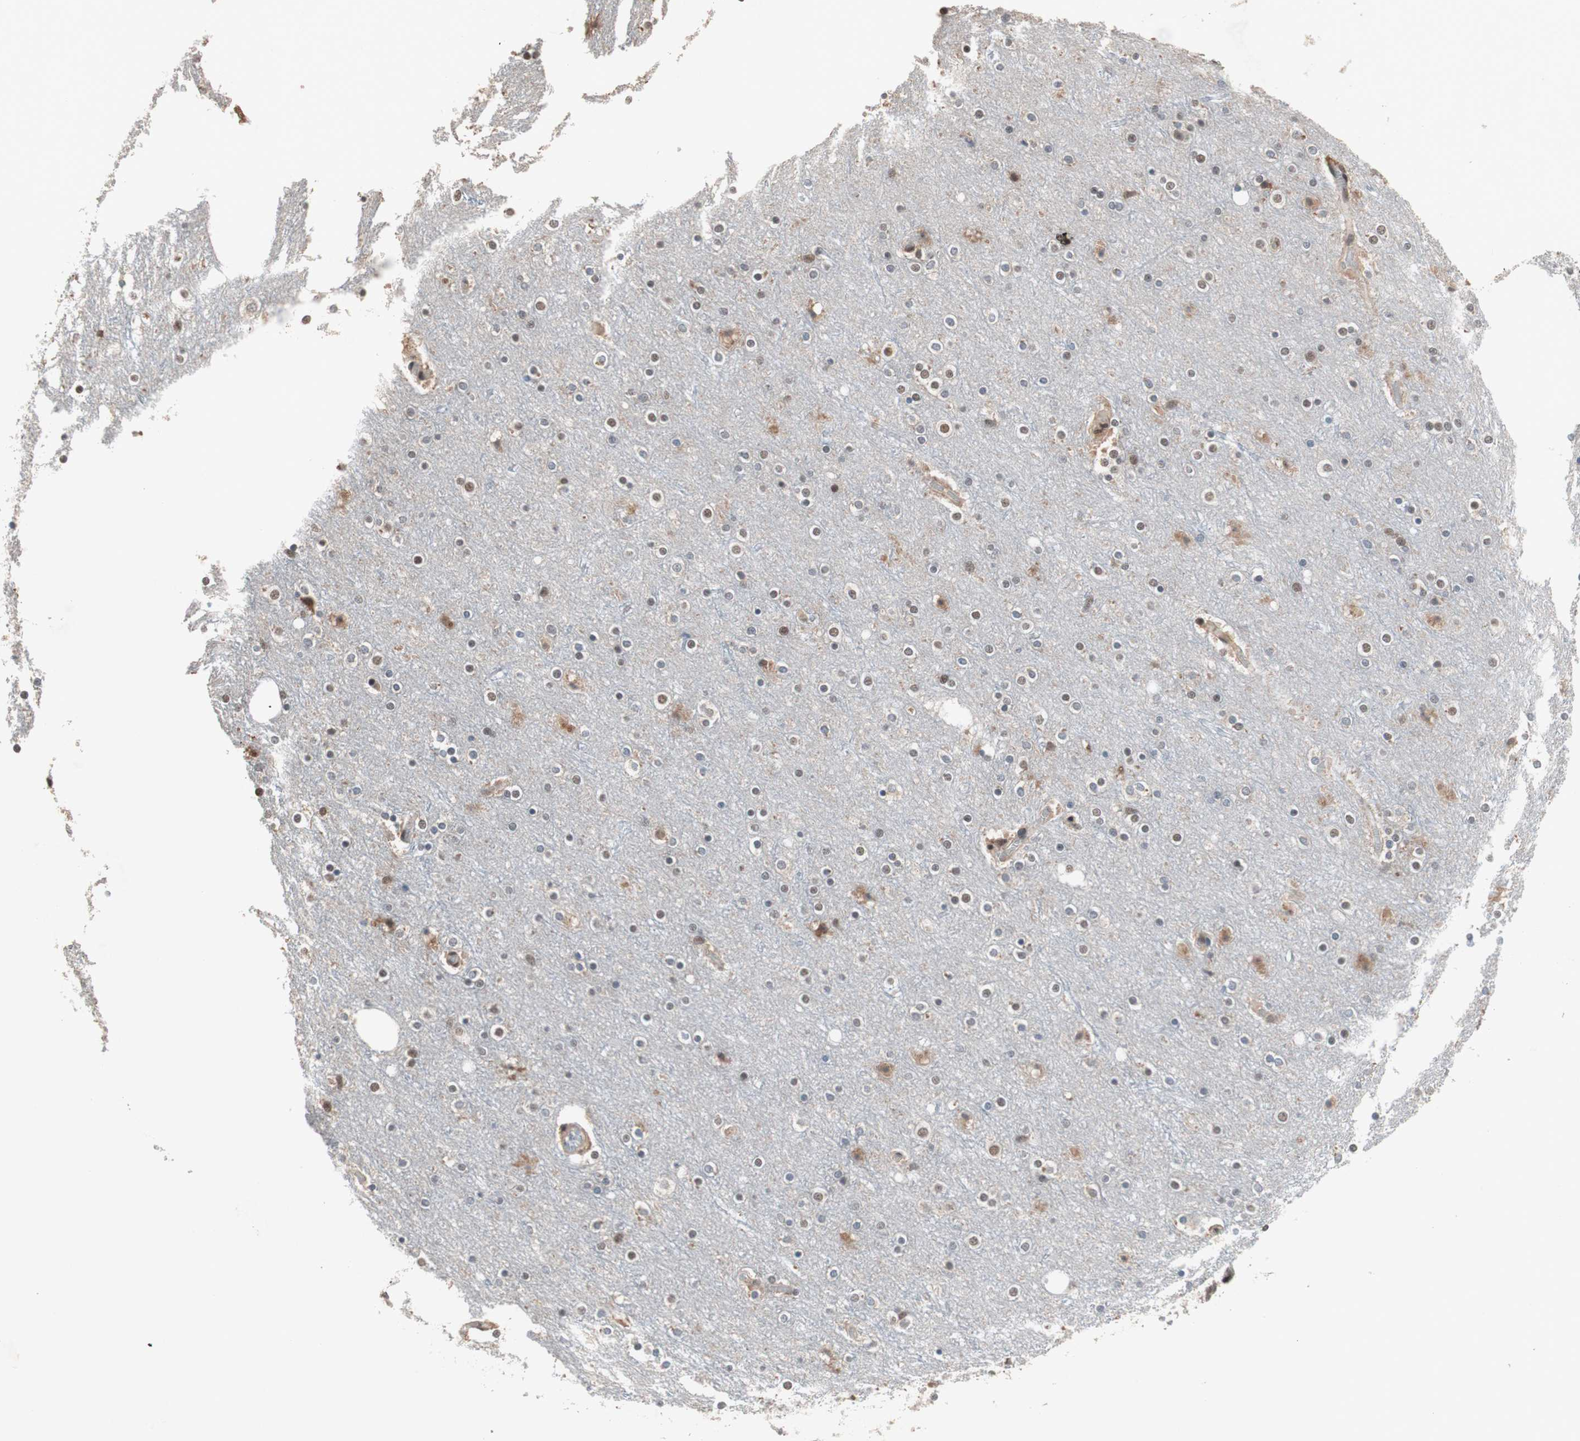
{"staining": {"intensity": "weak", "quantity": ">75%", "location": "cytoplasmic/membranous"}, "tissue": "cerebral cortex", "cell_type": "Endothelial cells", "image_type": "normal", "snomed": [{"axis": "morphology", "description": "Normal tissue, NOS"}, {"axis": "topography", "description": "Cerebral cortex"}], "caption": "Immunohistochemistry of normal human cerebral cortex displays low levels of weak cytoplasmic/membranous staining in about >75% of endothelial cells.", "gene": "GART", "patient": {"sex": "female", "age": 54}}